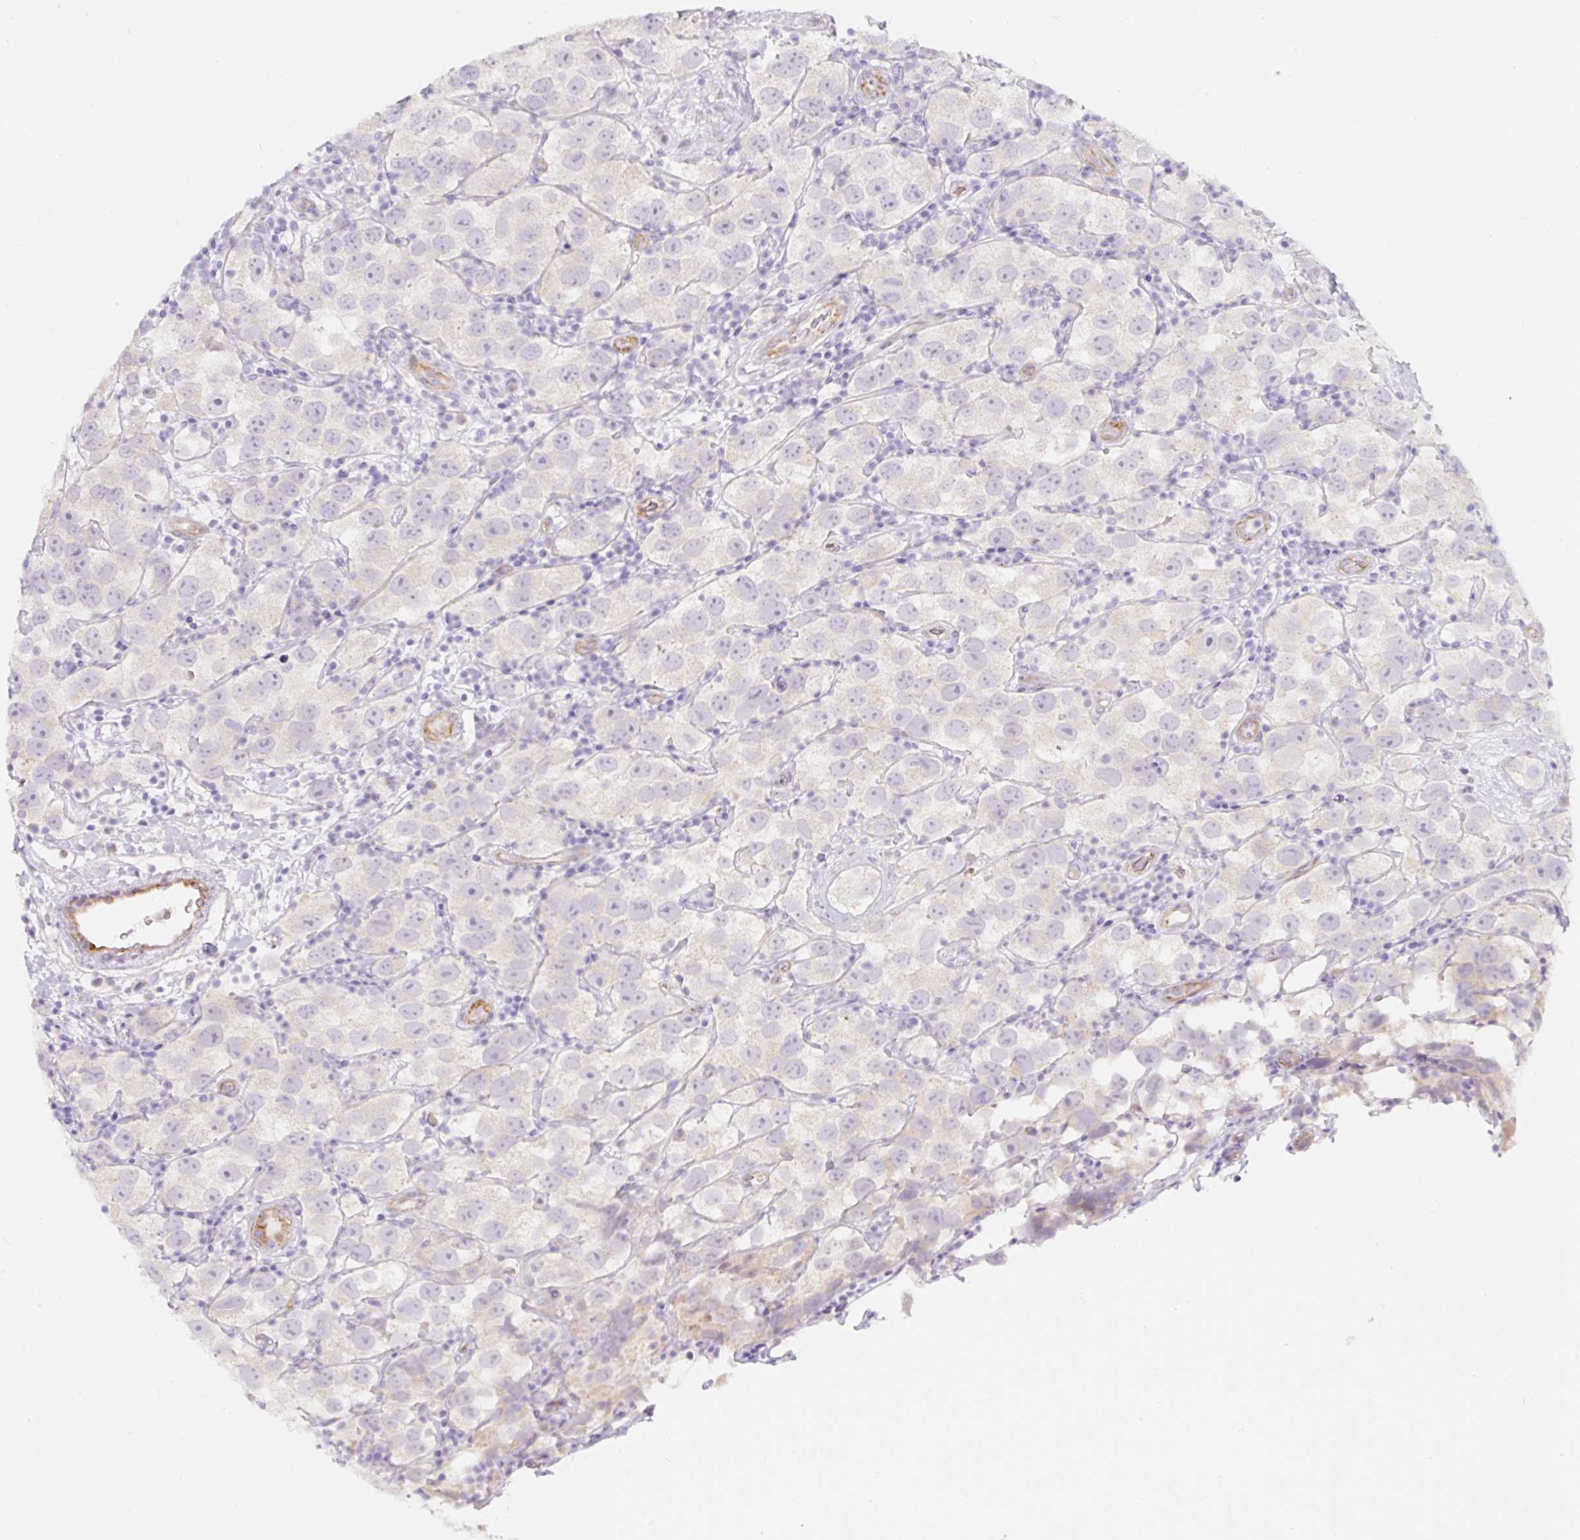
{"staining": {"intensity": "negative", "quantity": "none", "location": "none"}, "tissue": "testis cancer", "cell_type": "Tumor cells", "image_type": "cancer", "snomed": [{"axis": "morphology", "description": "Seminoma, NOS"}, {"axis": "topography", "description": "Testis"}], "caption": "DAB immunohistochemical staining of human testis cancer (seminoma) exhibits no significant positivity in tumor cells.", "gene": "ERAP2", "patient": {"sex": "male", "age": 26}}